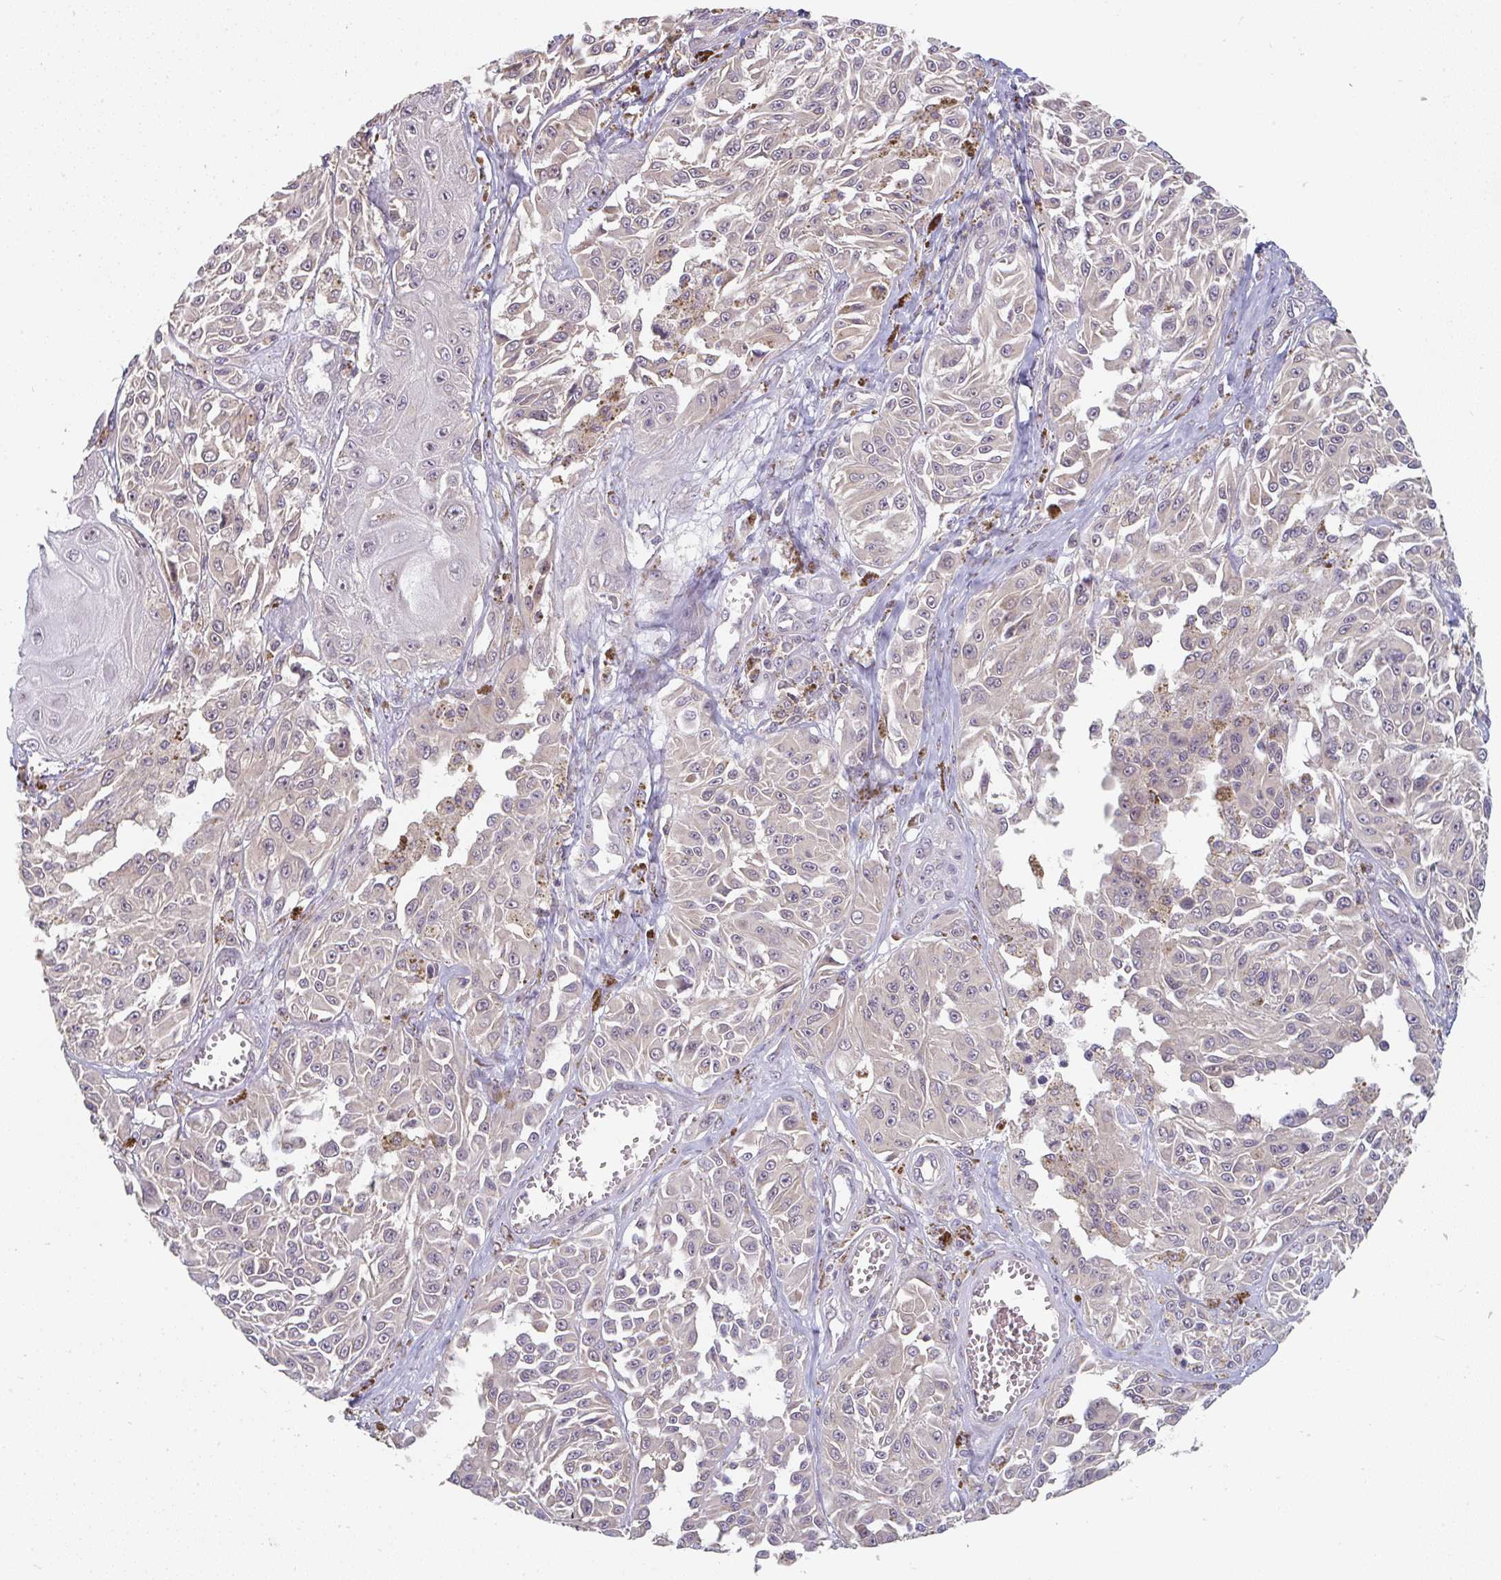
{"staining": {"intensity": "negative", "quantity": "none", "location": "none"}, "tissue": "melanoma", "cell_type": "Tumor cells", "image_type": "cancer", "snomed": [{"axis": "morphology", "description": "Malignant melanoma, NOS"}, {"axis": "topography", "description": "Skin"}], "caption": "An immunohistochemistry (IHC) histopathology image of malignant melanoma is shown. There is no staining in tumor cells of malignant melanoma.", "gene": "RANGRF", "patient": {"sex": "male", "age": 94}}